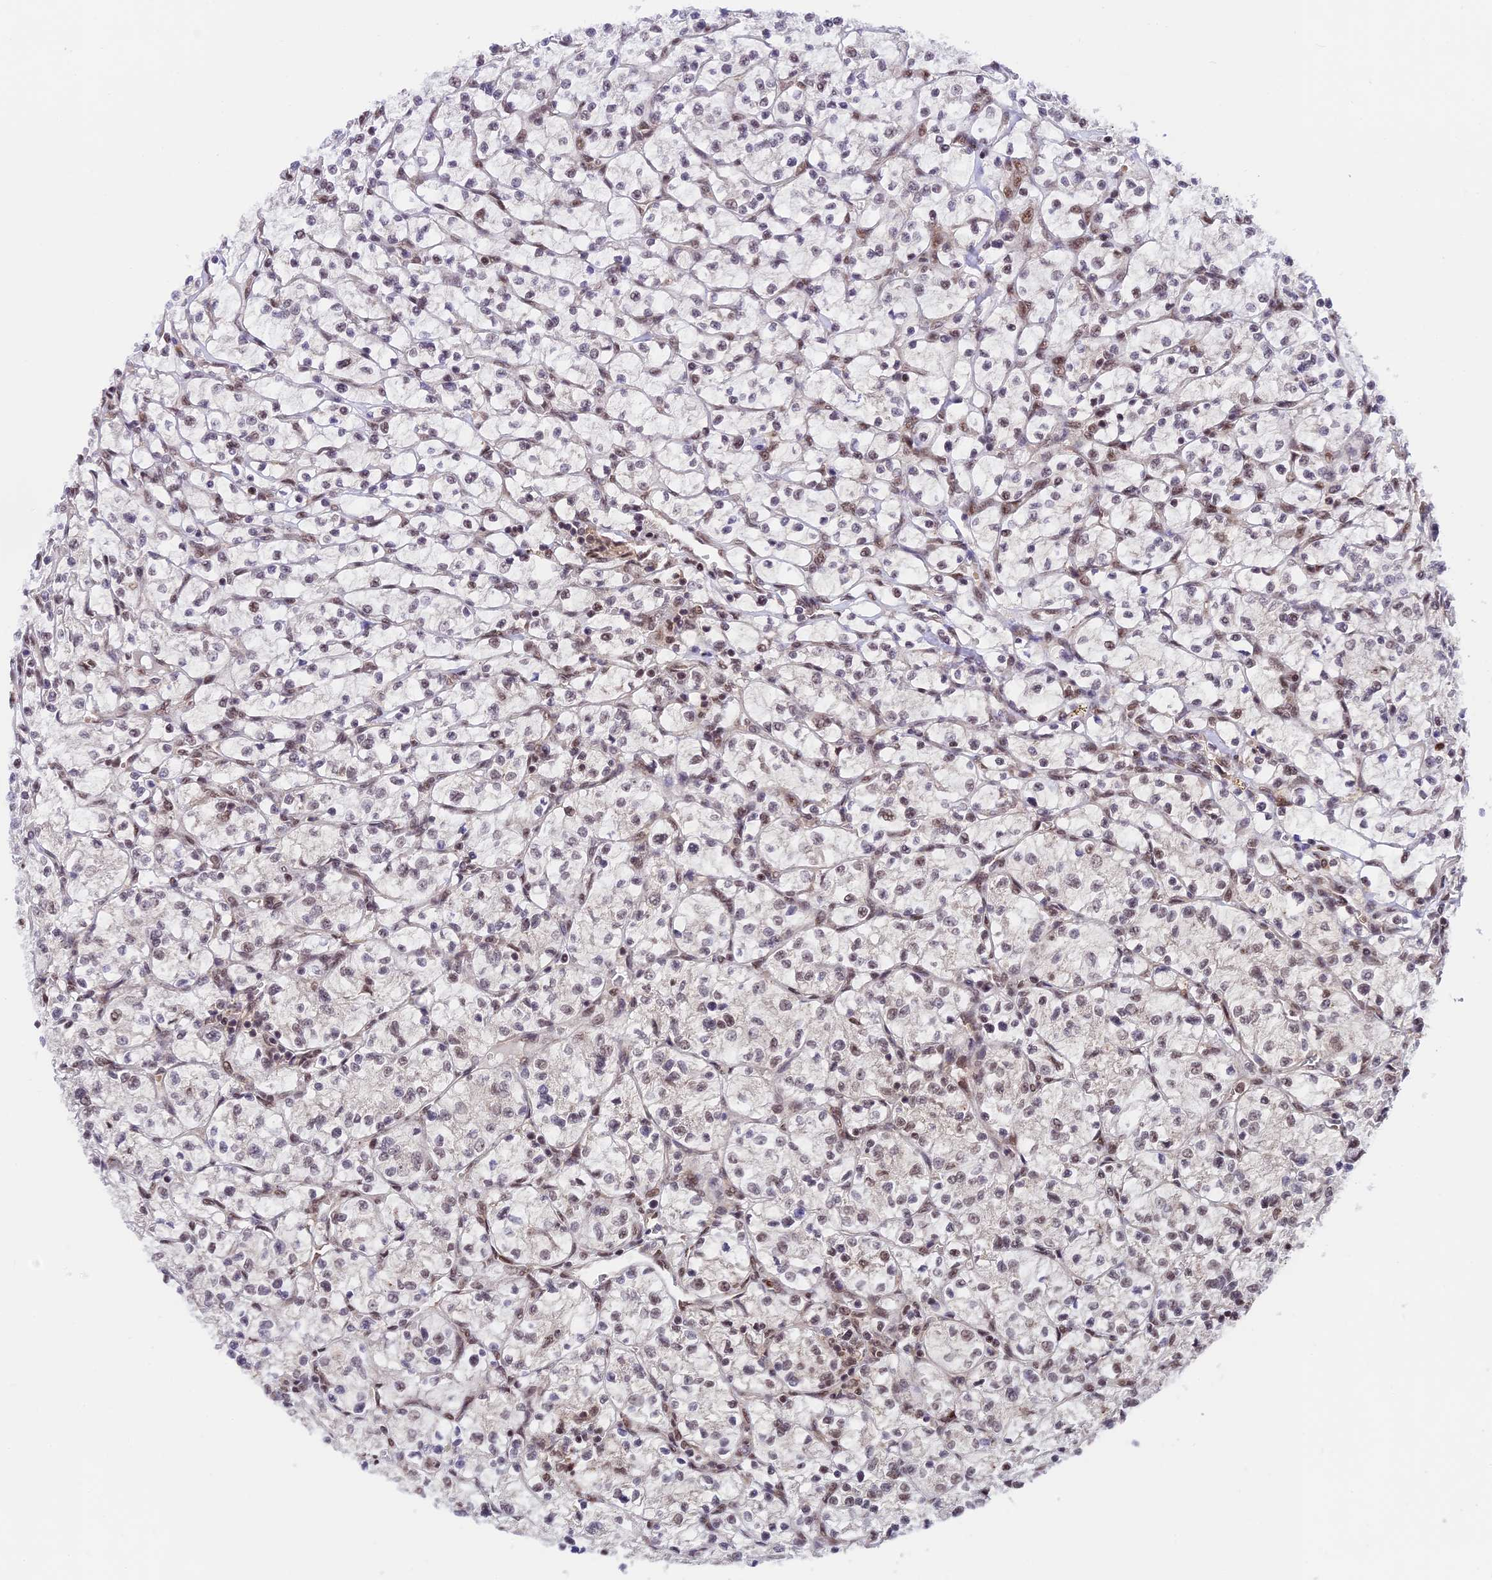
{"staining": {"intensity": "weak", "quantity": "<25%", "location": "nuclear"}, "tissue": "renal cancer", "cell_type": "Tumor cells", "image_type": "cancer", "snomed": [{"axis": "morphology", "description": "Adenocarcinoma, NOS"}, {"axis": "topography", "description": "Kidney"}], "caption": "The immunohistochemistry photomicrograph has no significant staining in tumor cells of renal cancer tissue. (IHC, brightfield microscopy, high magnification).", "gene": "RBM42", "patient": {"sex": "female", "age": 64}}